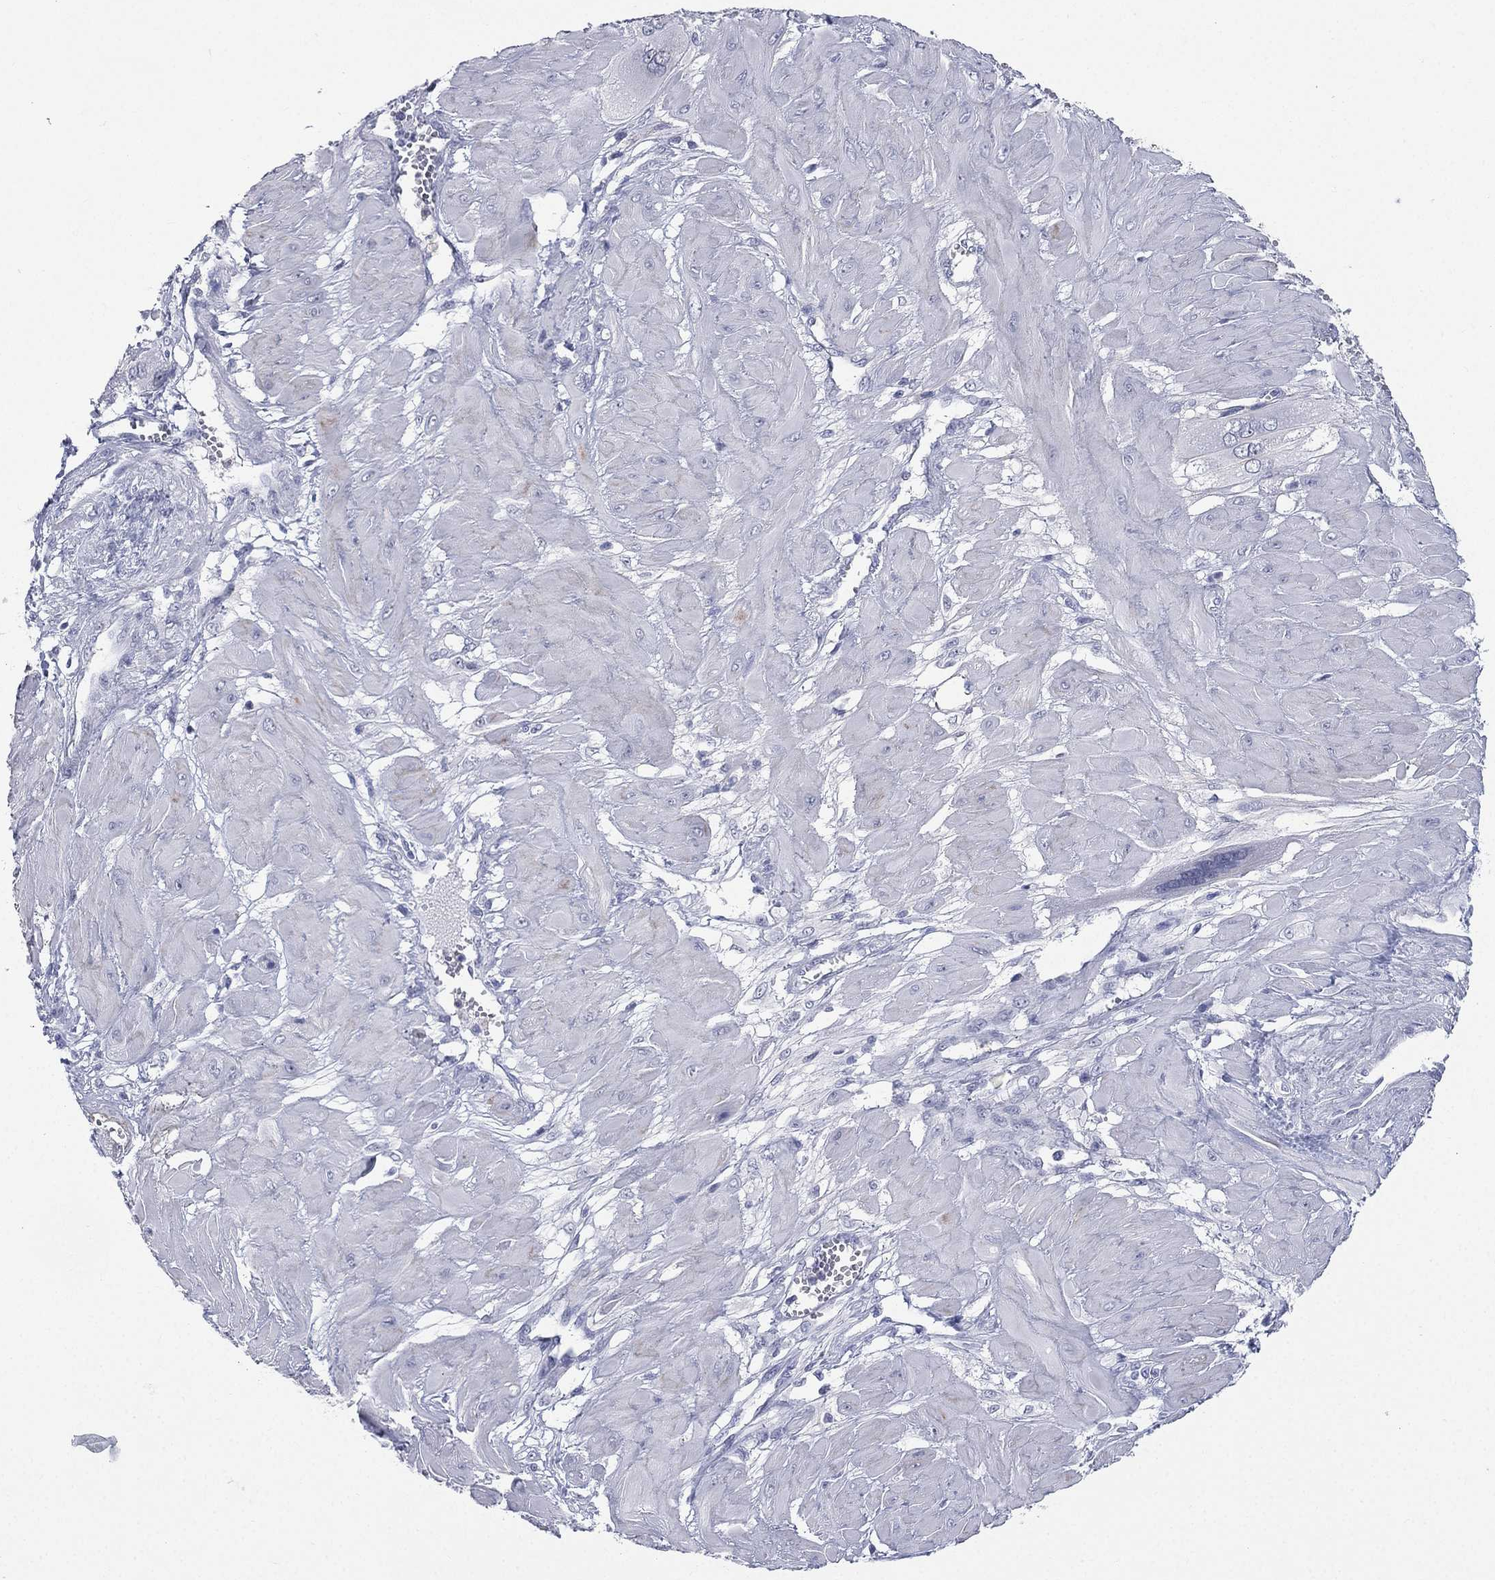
{"staining": {"intensity": "negative", "quantity": "none", "location": "none"}, "tissue": "cervical cancer", "cell_type": "Tumor cells", "image_type": "cancer", "snomed": [{"axis": "morphology", "description": "Squamous cell carcinoma, NOS"}, {"axis": "topography", "description": "Cervix"}], "caption": "Cervical squamous cell carcinoma stained for a protein using immunohistochemistry (IHC) reveals no staining tumor cells.", "gene": "CD22", "patient": {"sex": "female", "age": 34}}